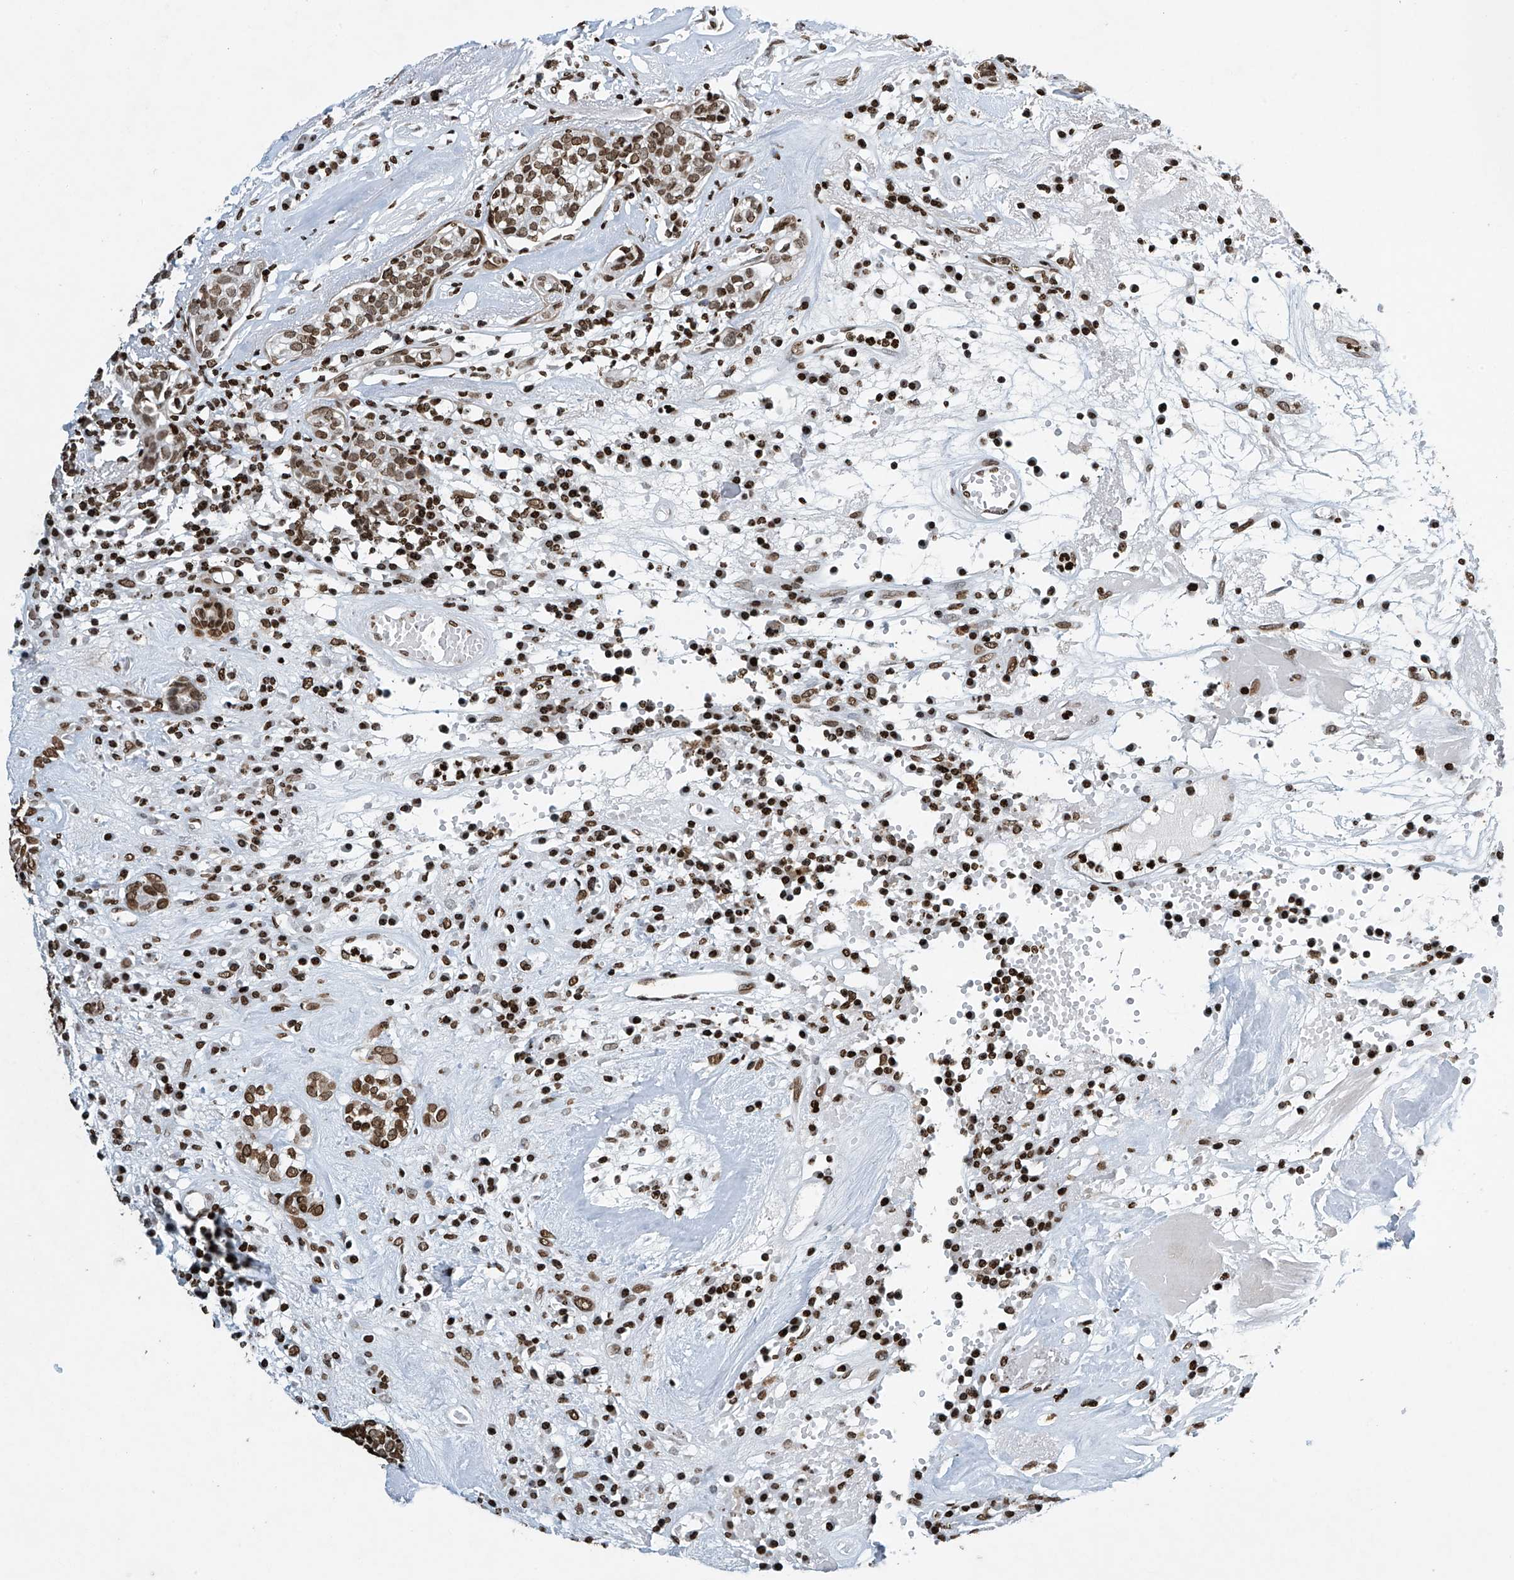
{"staining": {"intensity": "moderate", "quantity": ">75%", "location": "nuclear"}, "tissue": "head and neck cancer", "cell_type": "Tumor cells", "image_type": "cancer", "snomed": [{"axis": "morphology", "description": "Adenocarcinoma, NOS"}, {"axis": "topography", "description": "Salivary gland"}, {"axis": "topography", "description": "Head-Neck"}], "caption": "Human head and neck cancer stained for a protein (brown) reveals moderate nuclear positive expression in about >75% of tumor cells.", "gene": "H4C16", "patient": {"sex": "female", "age": 65}}